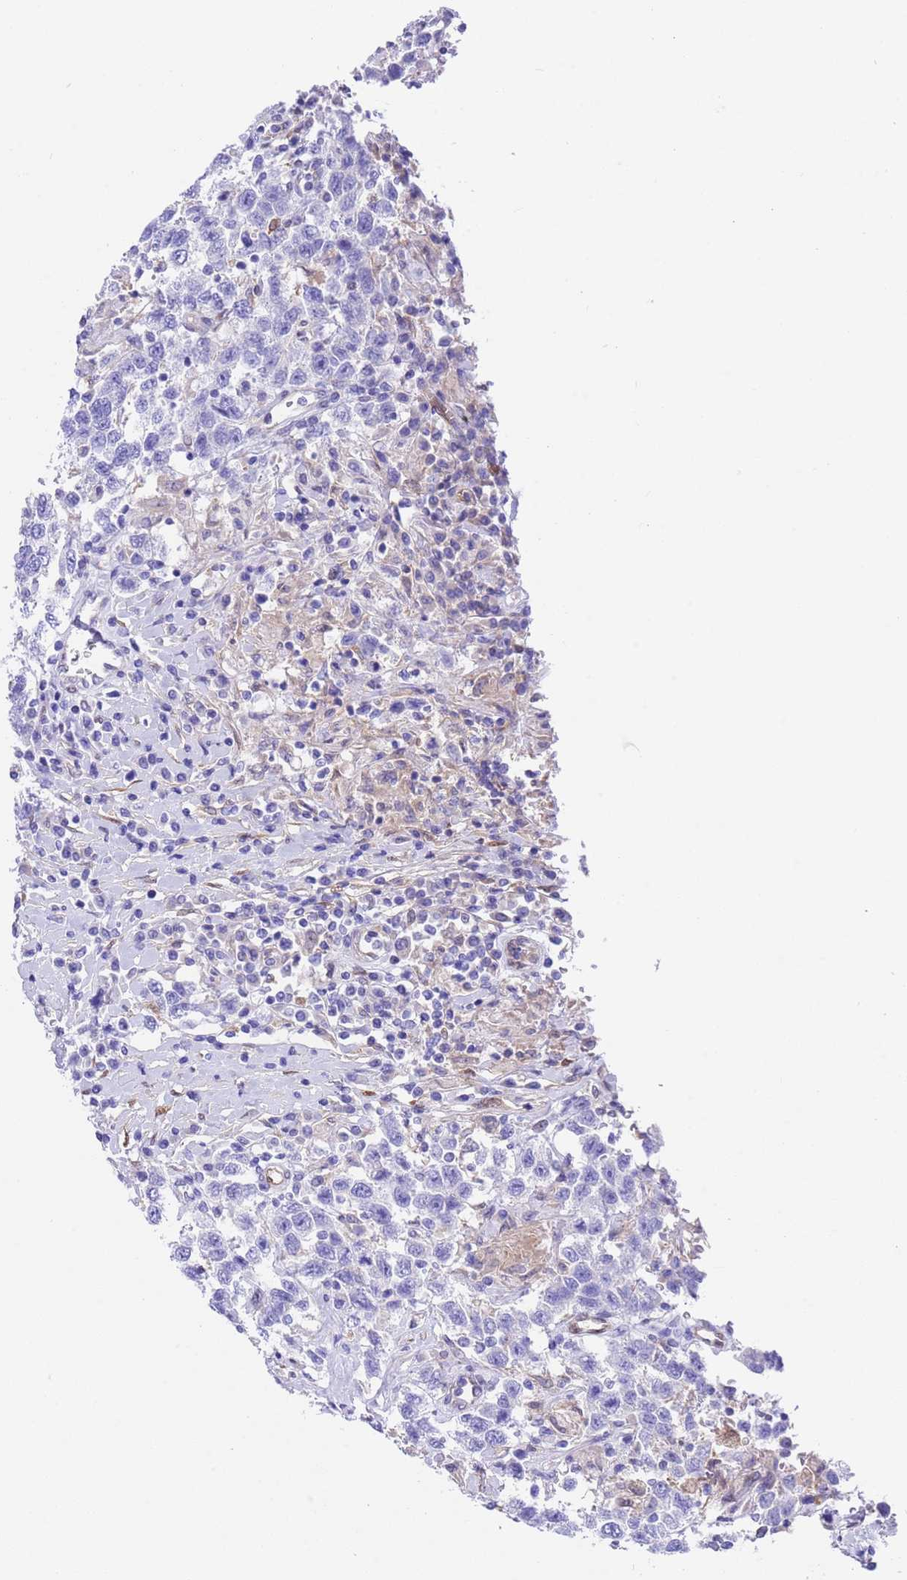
{"staining": {"intensity": "negative", "quantity": "none", "location": "none"}, "tissue": "testis cancer", "cell_type": "Tumor cells", "image_type": "cancer", "snomed": [{"axis": "morphology", "description": "Seminoma, NOS"}, {"axis": "topography", "description": "Testis"}], "caption": "This photomicrograph is of seminoma (testis) stained with immunohistochemistry to label a protein in brown with the nuclei are counter-stained blue. There is no staining in tumor cells. (Brightfield microscopy of DAB (3,3'-diaminobenzidine) immunohistochemistry at high magnification).", "gene": "C6orf47", "patient": {"sex": "male", "age": 41}}